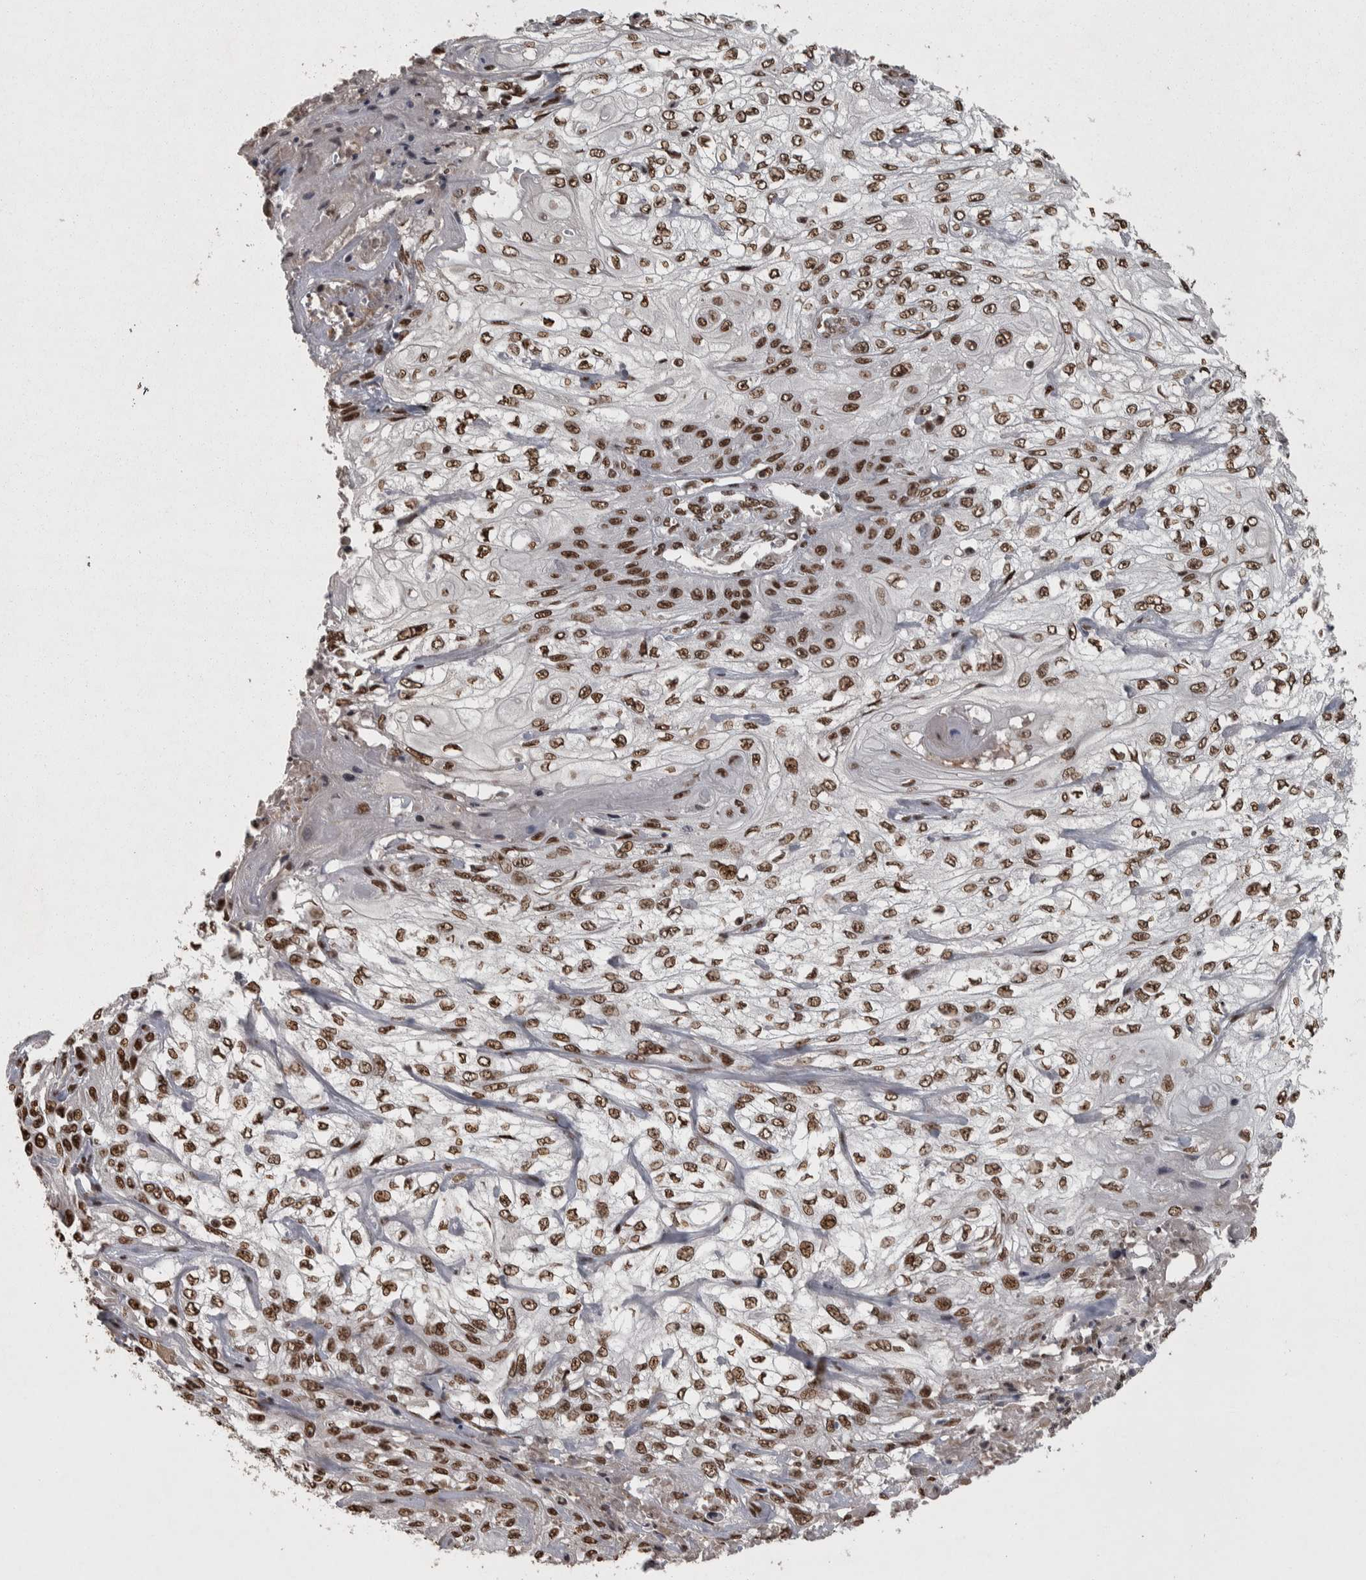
{"staining": {"intensity": "strong", "quantity": ">75%", "location": "nuclear"}, "tissue": "skin cancer", "cell_type": "Tumor cells", "image_type": "cancer", "snomed": [{"axis": "morphology", "description": "Squamous cell carcinoma, NOS"}, {"axis": "morphology", "description": "Squamous cell carcinoma, metastatic, NOS"}, {"axis": "topography", "description": "Skin"}, {"axis": "topography", "description": "Lymph node"}], "caption": "Immunohistochemistry (IHC) (DAB) staining of skin metastatic squamous cell carcinoma displays strong nuclear protein expression in approximately >75% of tumor cells. (Brightfield microscopy of DAB IHC at high magnification).", "gene": "ZFHX4", "patient": {"sex": "male", "age": 75}}